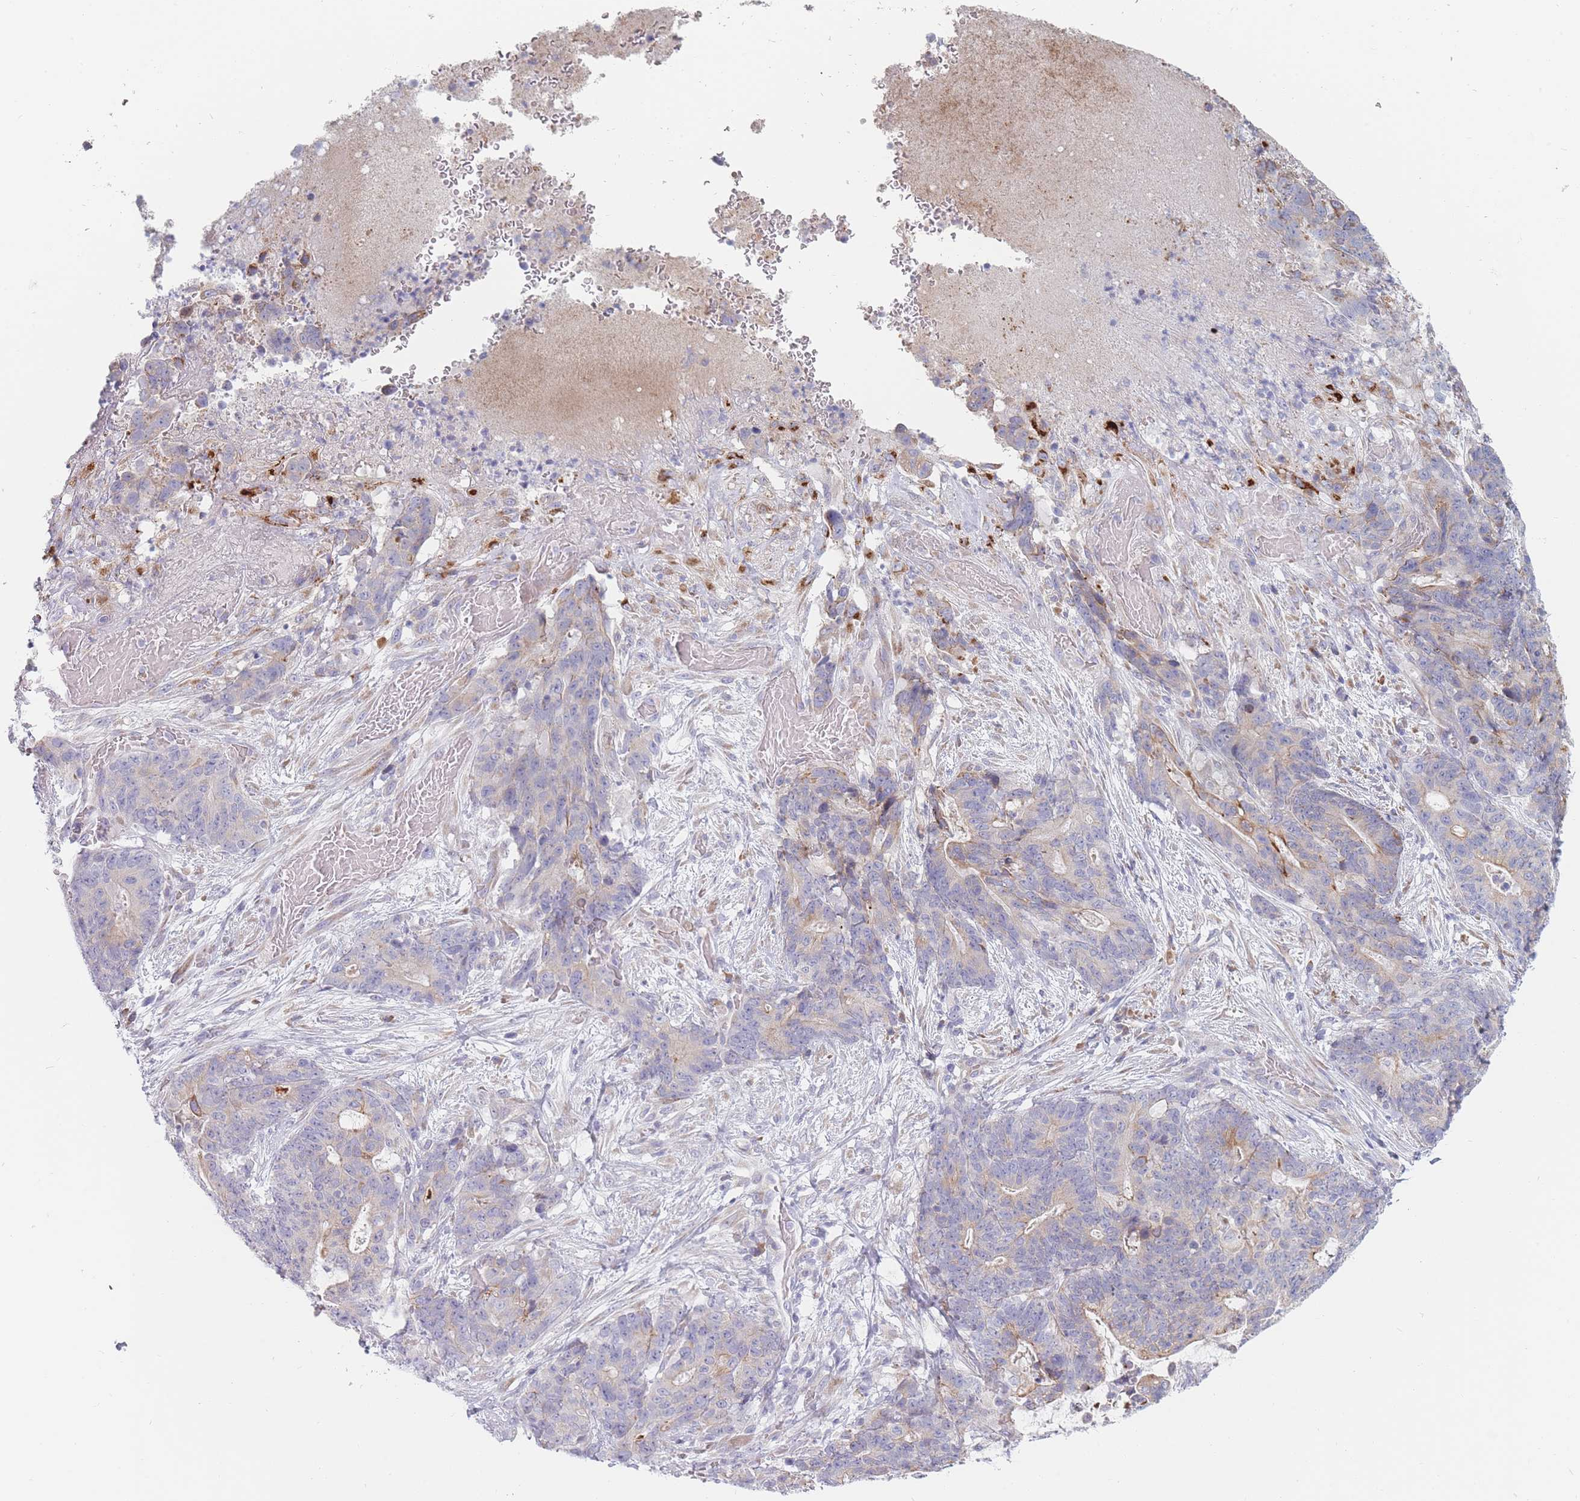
{"staining": {"intensity": "weak", "quantity": "<25%", "location": "cytoplasmic/membranous"}, "tissue": "stomach cancer", "cell_type": "Tumor cells", "image_type": "cancer", "snomed": [{"axis": "morphology", "description": "Normal tissue, NOS"}, {"axis": "morphology", "description": "Adenocarcinoma, NOS"}, {"axis": "topography", "description": "Stomach"}], "caption": "Immunohistochemistry (IHC) micrograph of stomach cancer stained for a protein (brown), which shows no expression in tumor cells.", "gene": "SPATS1", "patient": {"sex": "female", "age": 64}}